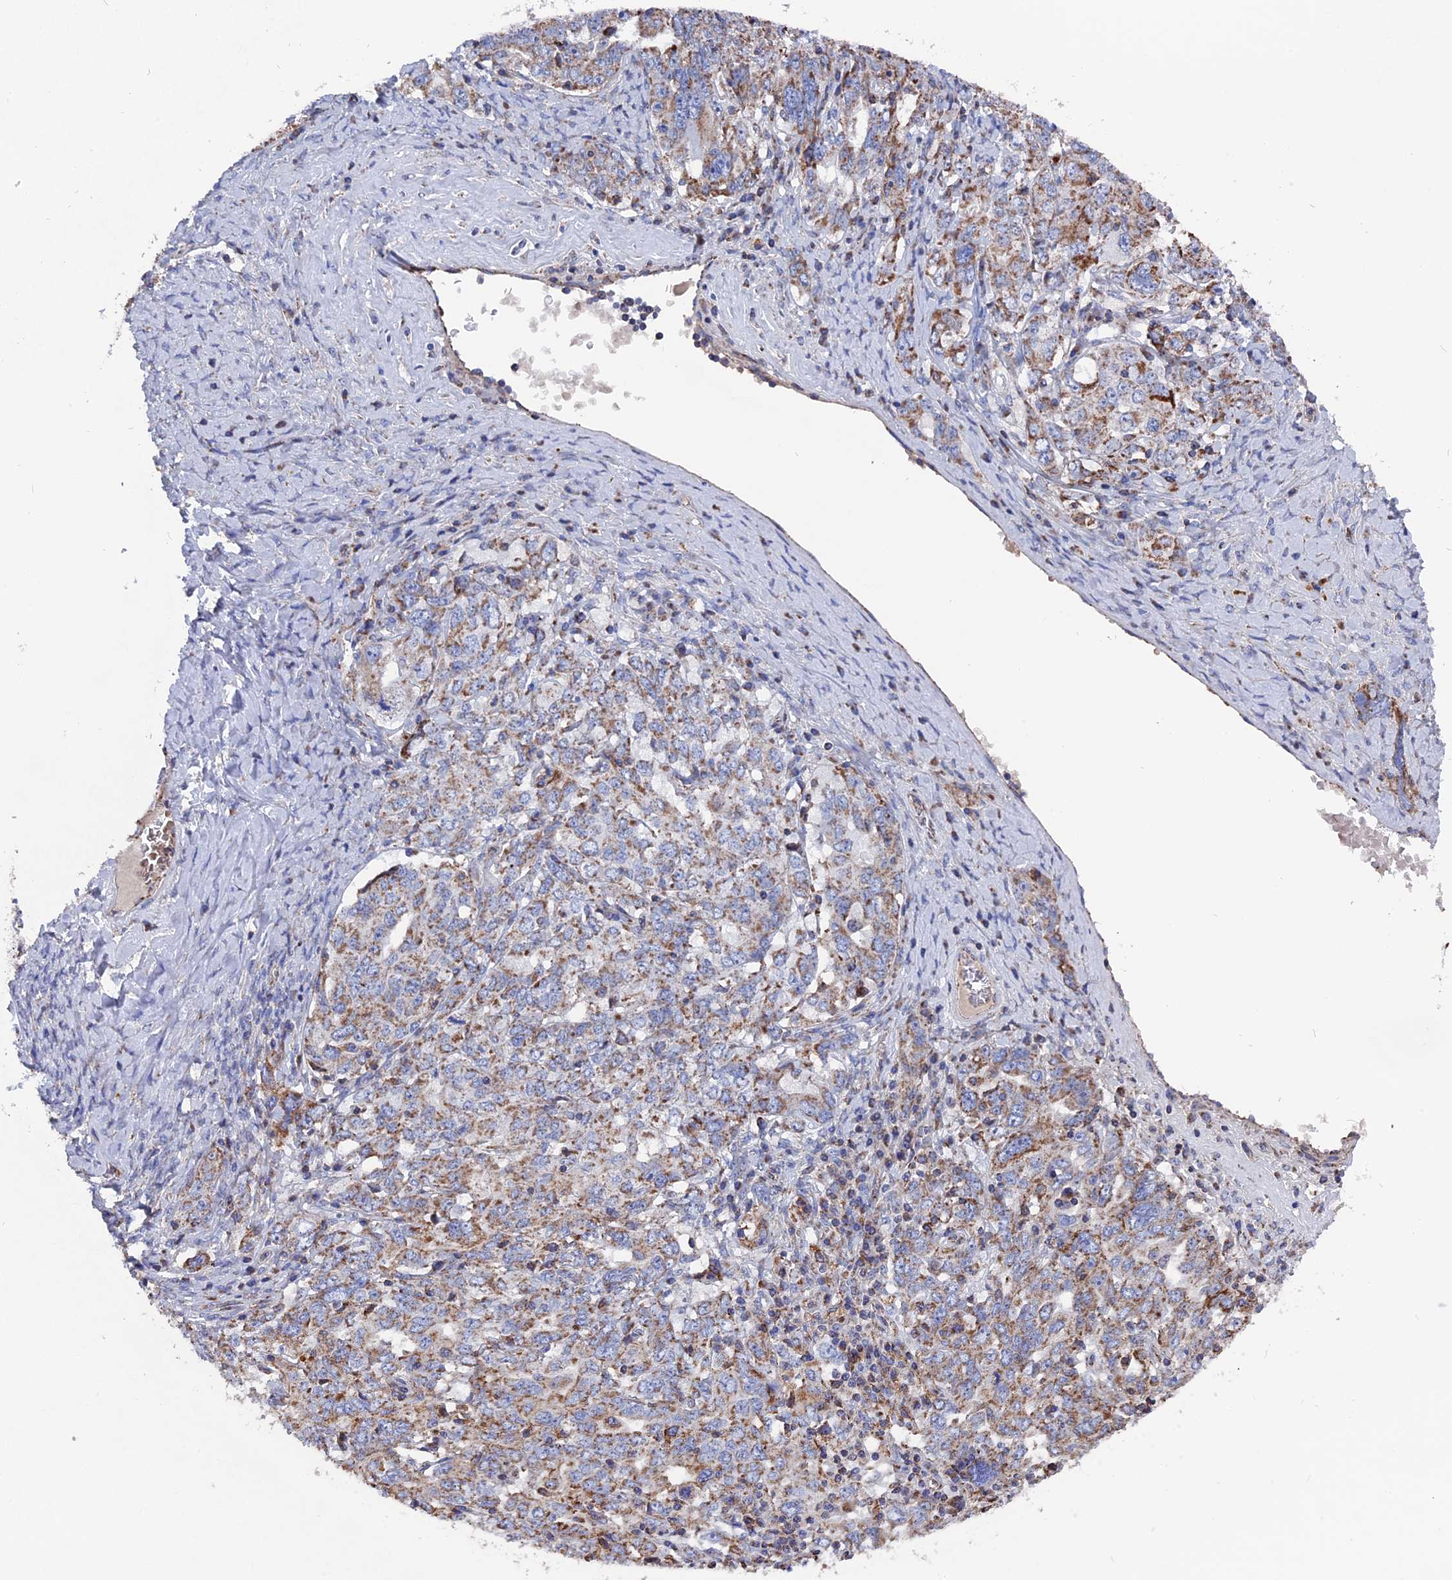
{"staining": {"intensity": "moderate", "quantity": "25%-75%", "location": "cytoplasmic/membranous"}, "tissue": "ovarian cancer", "cell_type": "Tumor cells", "image_type": "cancer", "snomed": [{"axis": "morphology", "description": "Carcinoma, endometroid"}, {"axis": "topography", "description": "Ovary"}], "caption": "Immunohistochemical staining of human endometroid carcinoma (ovarian) demonstrates moderate cytoplasmic/membranous protein positivity in about 25%-75% of tumor cells.", "gene": "TGFA", "patient": {"sex": "female", "age": 62}}